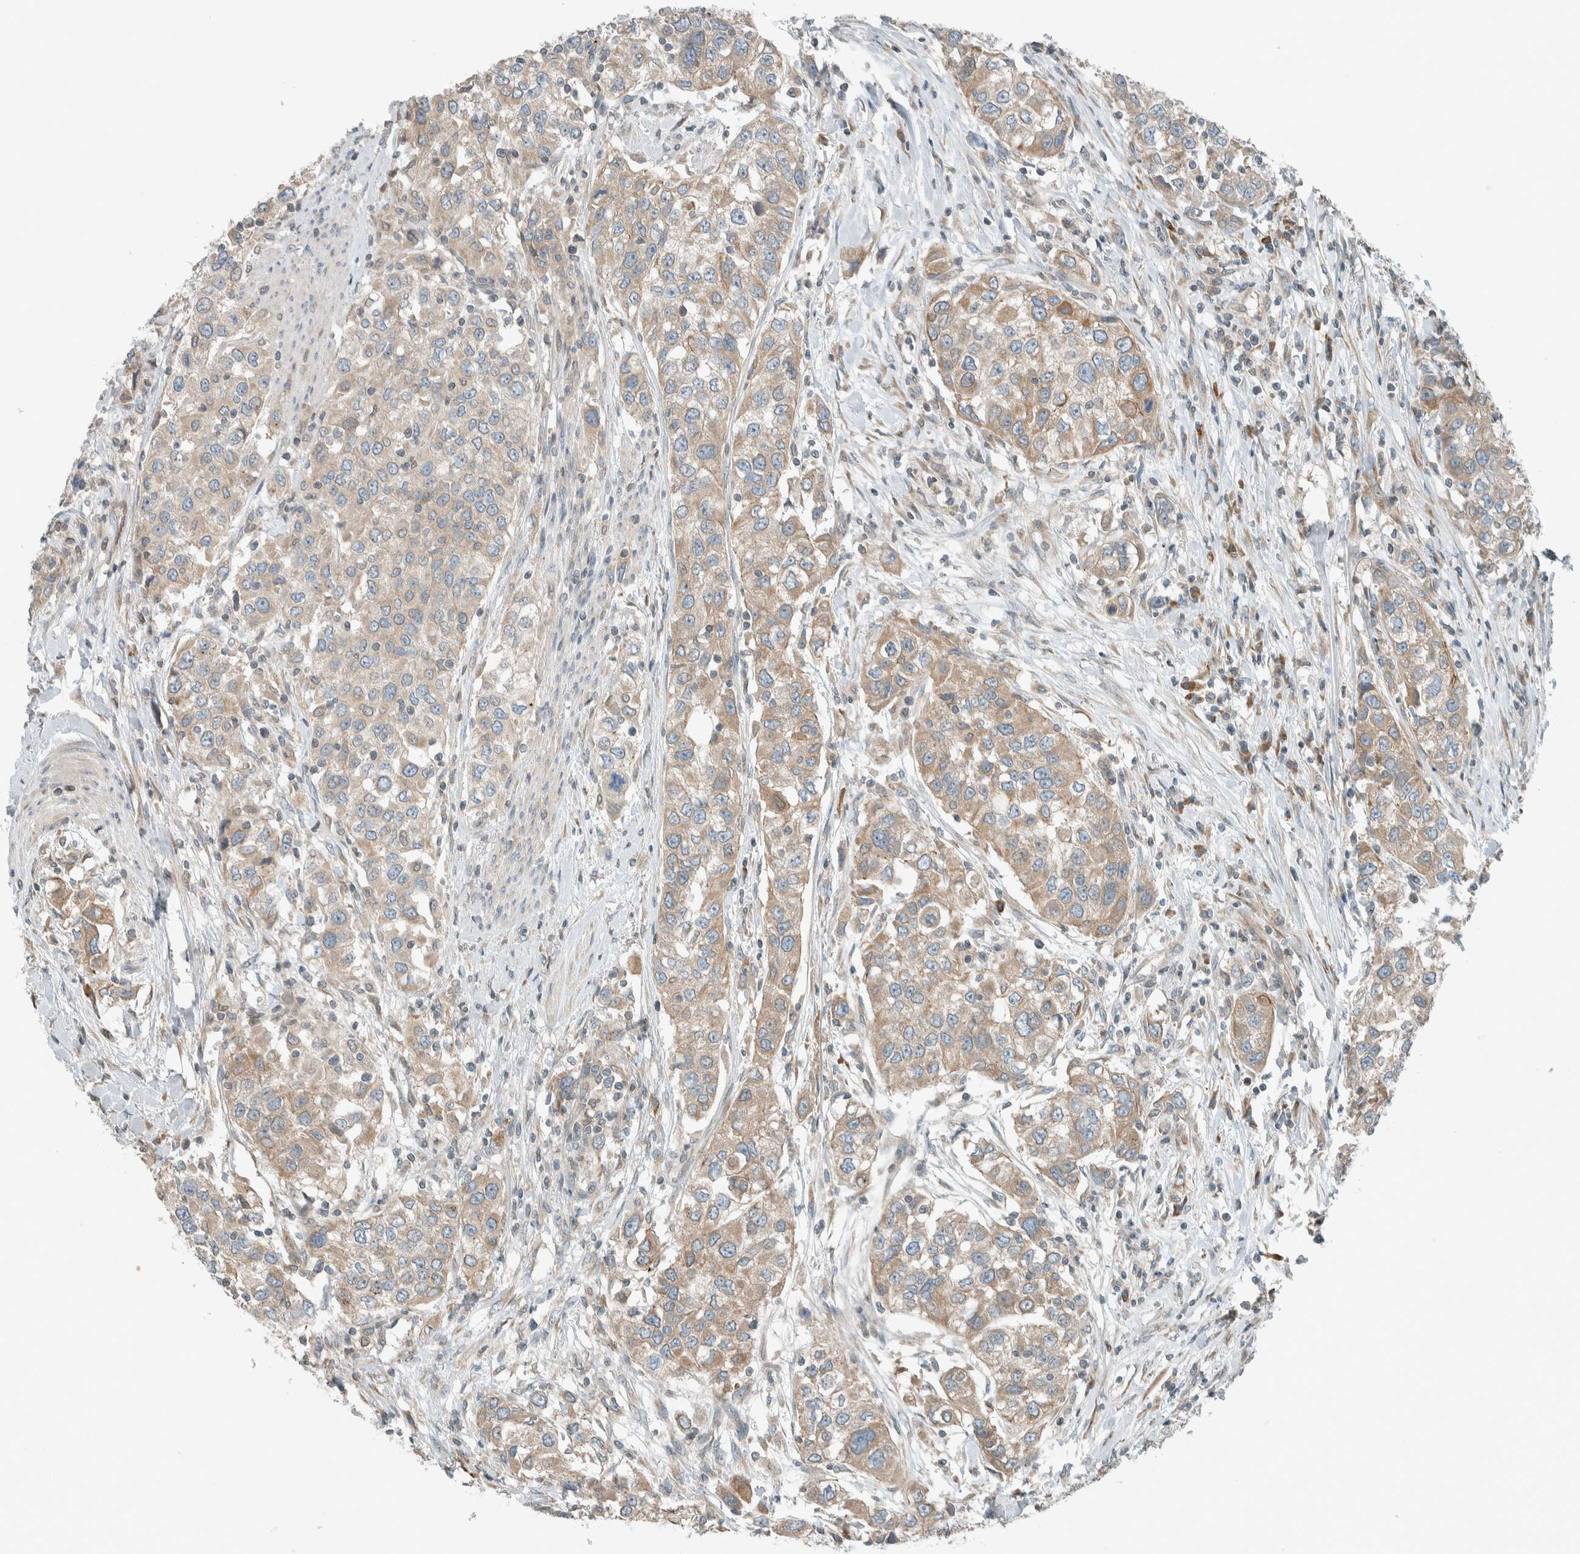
{"staining": {"intensity": "weak", "quantity": "25%-75%", "location": "cytoplasmic/membranous"}, "tissue": "urothelial cancer", "cell_type": "Tumor cells", "image_type": "cancer", "snomed": [{"axis": "morphology", "description": "Urothelial carcinoma, High grade"}, {"axis": "topography", "description": "Urinary bladder"}], "caption": "Immunohistochemistry (IHC) histopathology image of neoplastic tissue: high-grade urothelial carcinoma stained using immunohistochemistry (IHC) demonstrates low levels of weak protein expression localized specifically in the cytoplasmic/membranous of tumor cells, appearing as a cytoplasmic/membranous brown color.", "gene": "SEL1L", "patient": {"sex": "female", "age": 80}}